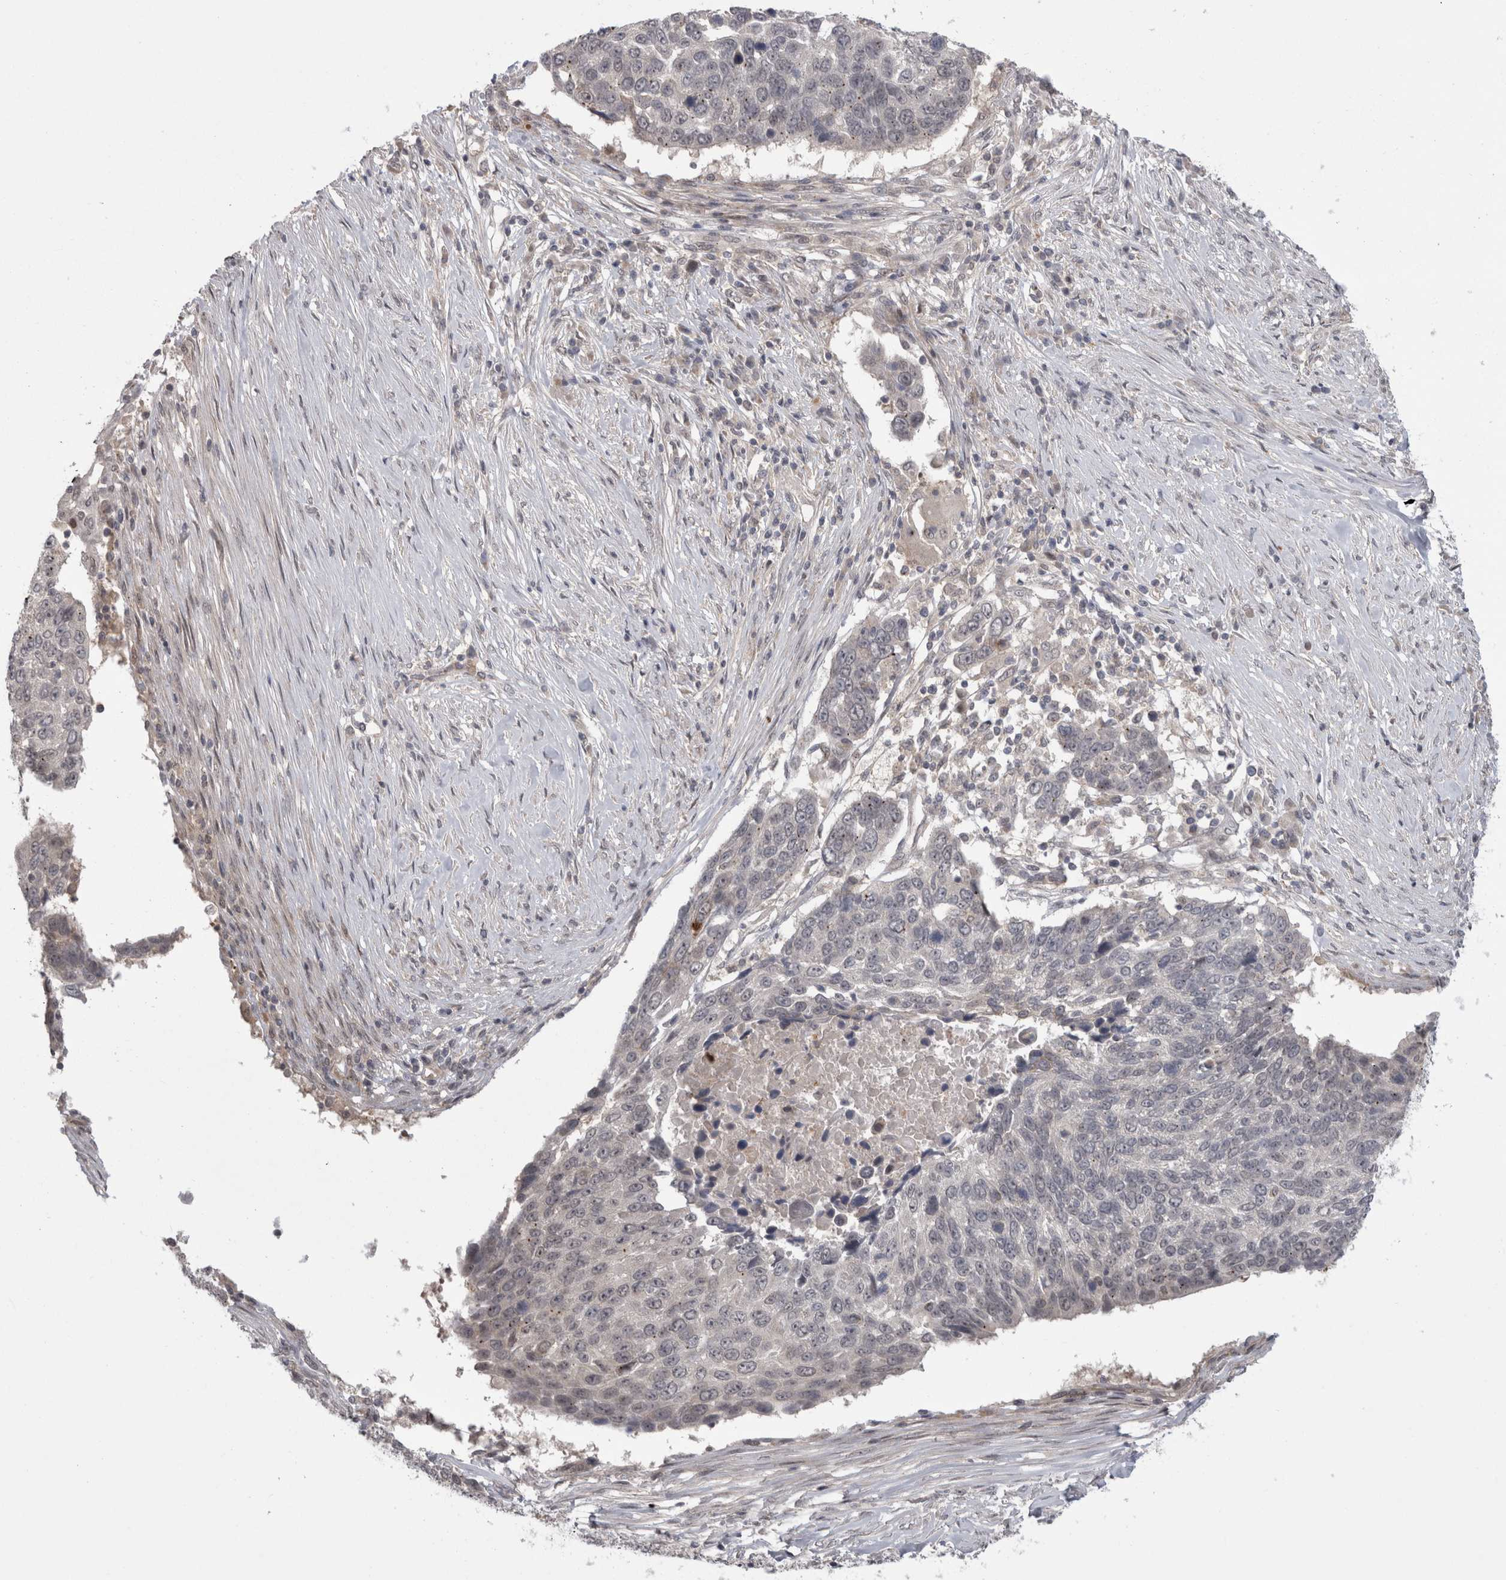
{"staining": {"intensity": "negative", "quantity": "none", "location": "none"}, "tissue": "lung cancer", "cell_type": "Tumor cells", "image_type": "cancer", "snomed": [{"axis": "morphology", "description": "Squamous cell carcinoma, NOS"}, {"axis": "topography", "description": "Lung"}], "caption": "Lung cancer (squamous cell carcinoma) stained for a protein using IHC demonstrates no positivity tumor cells.", "gene": "MTBP", "patient": {"sex": "male", "age": 66}}